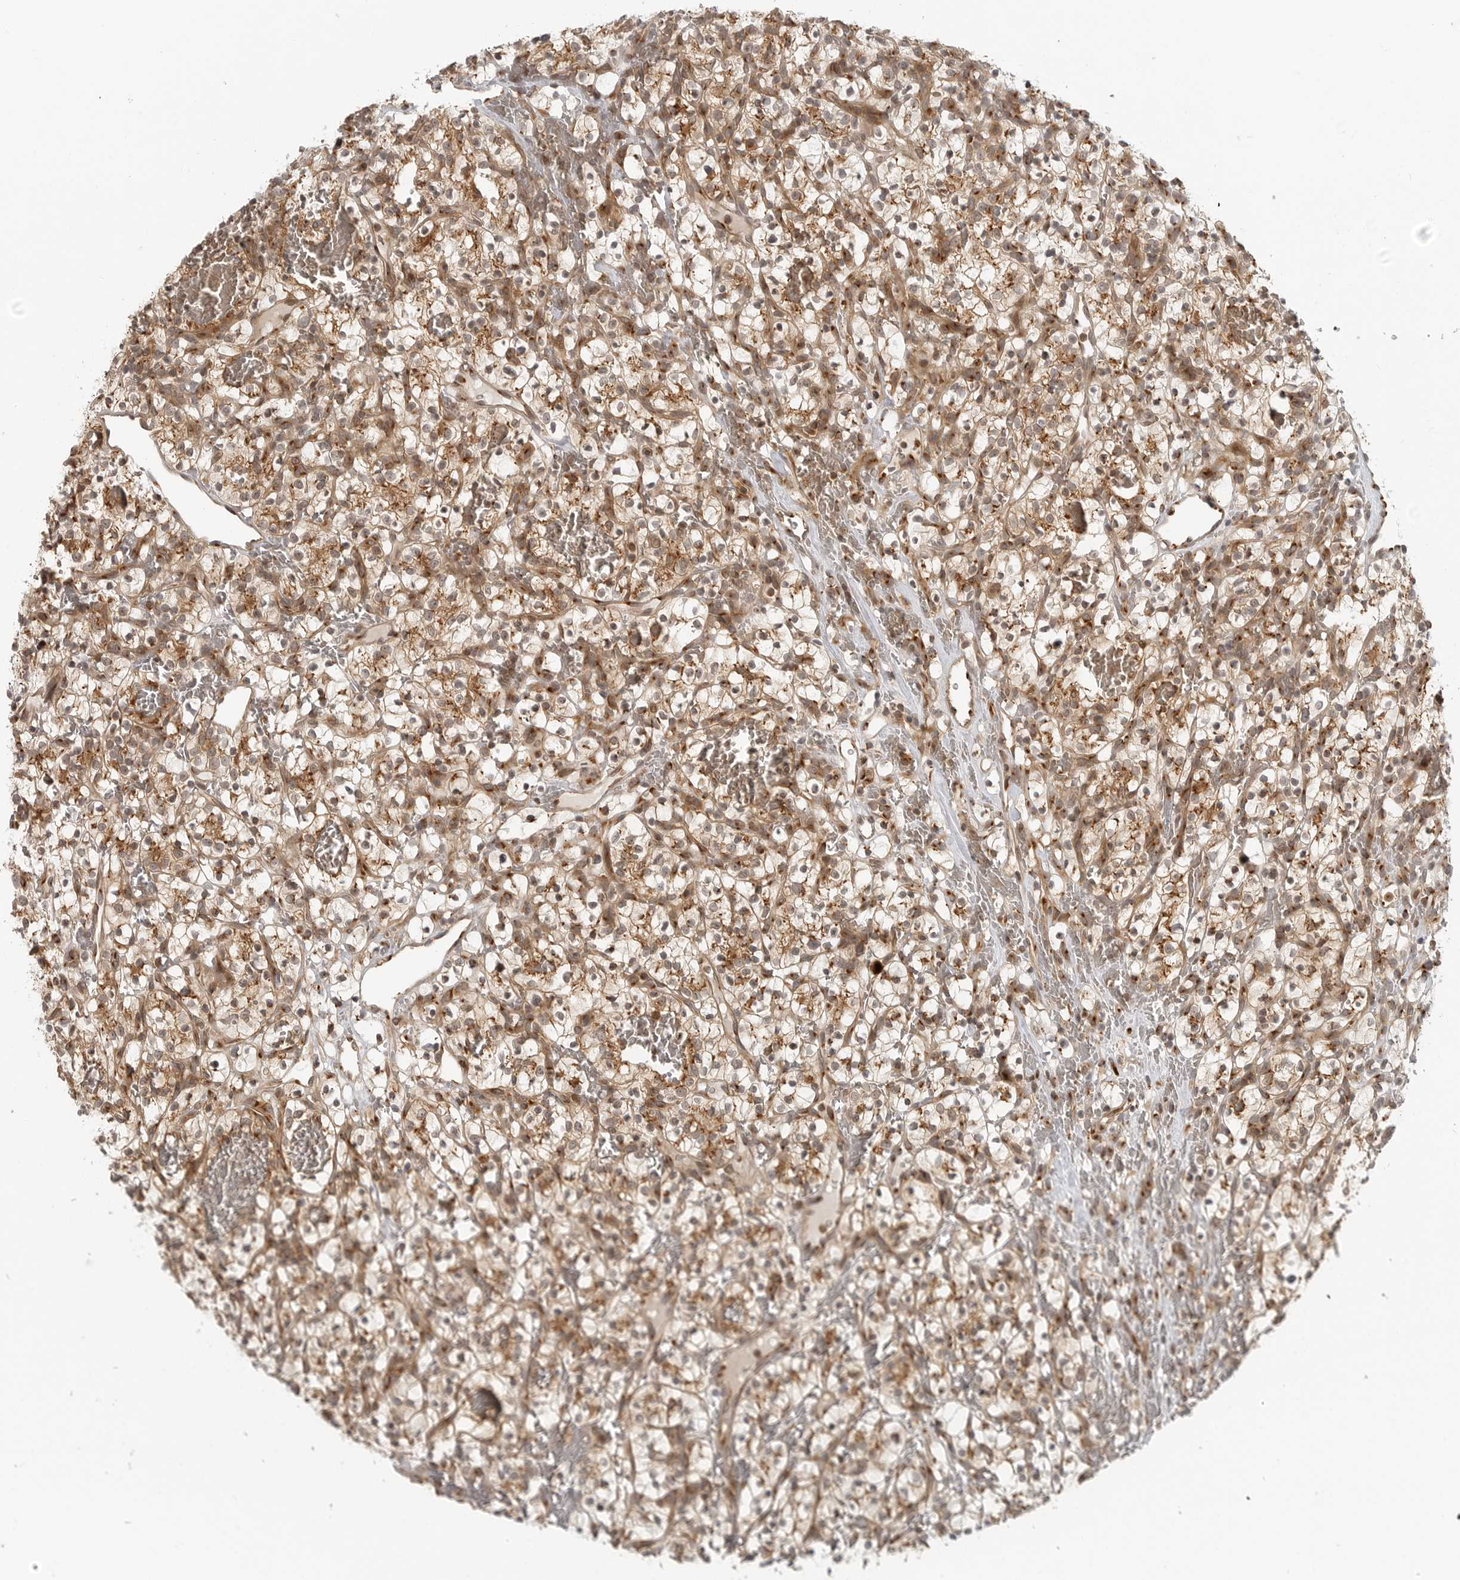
{"staining": {"intensity": "moderate", "quantity": ">75%", "location": "cytoplasmic/membranous"}, "tissue": "renal cancer", "cell_type": "Tumor cells", "image_type": "cancer", "snomed": [{"axis": "morphology", "description": "Adenocarcinoma, NOS"}, {"axis": "topography", "description": "Kidney"}], "caption": "Renal cancer was stained to show a protein in brown. There is medium levels of moderate cytoplasmic/membranous staining in about >75% of tumor cells.", "gene": "COPA", "patient": {"sex": "female", "age": 57}}